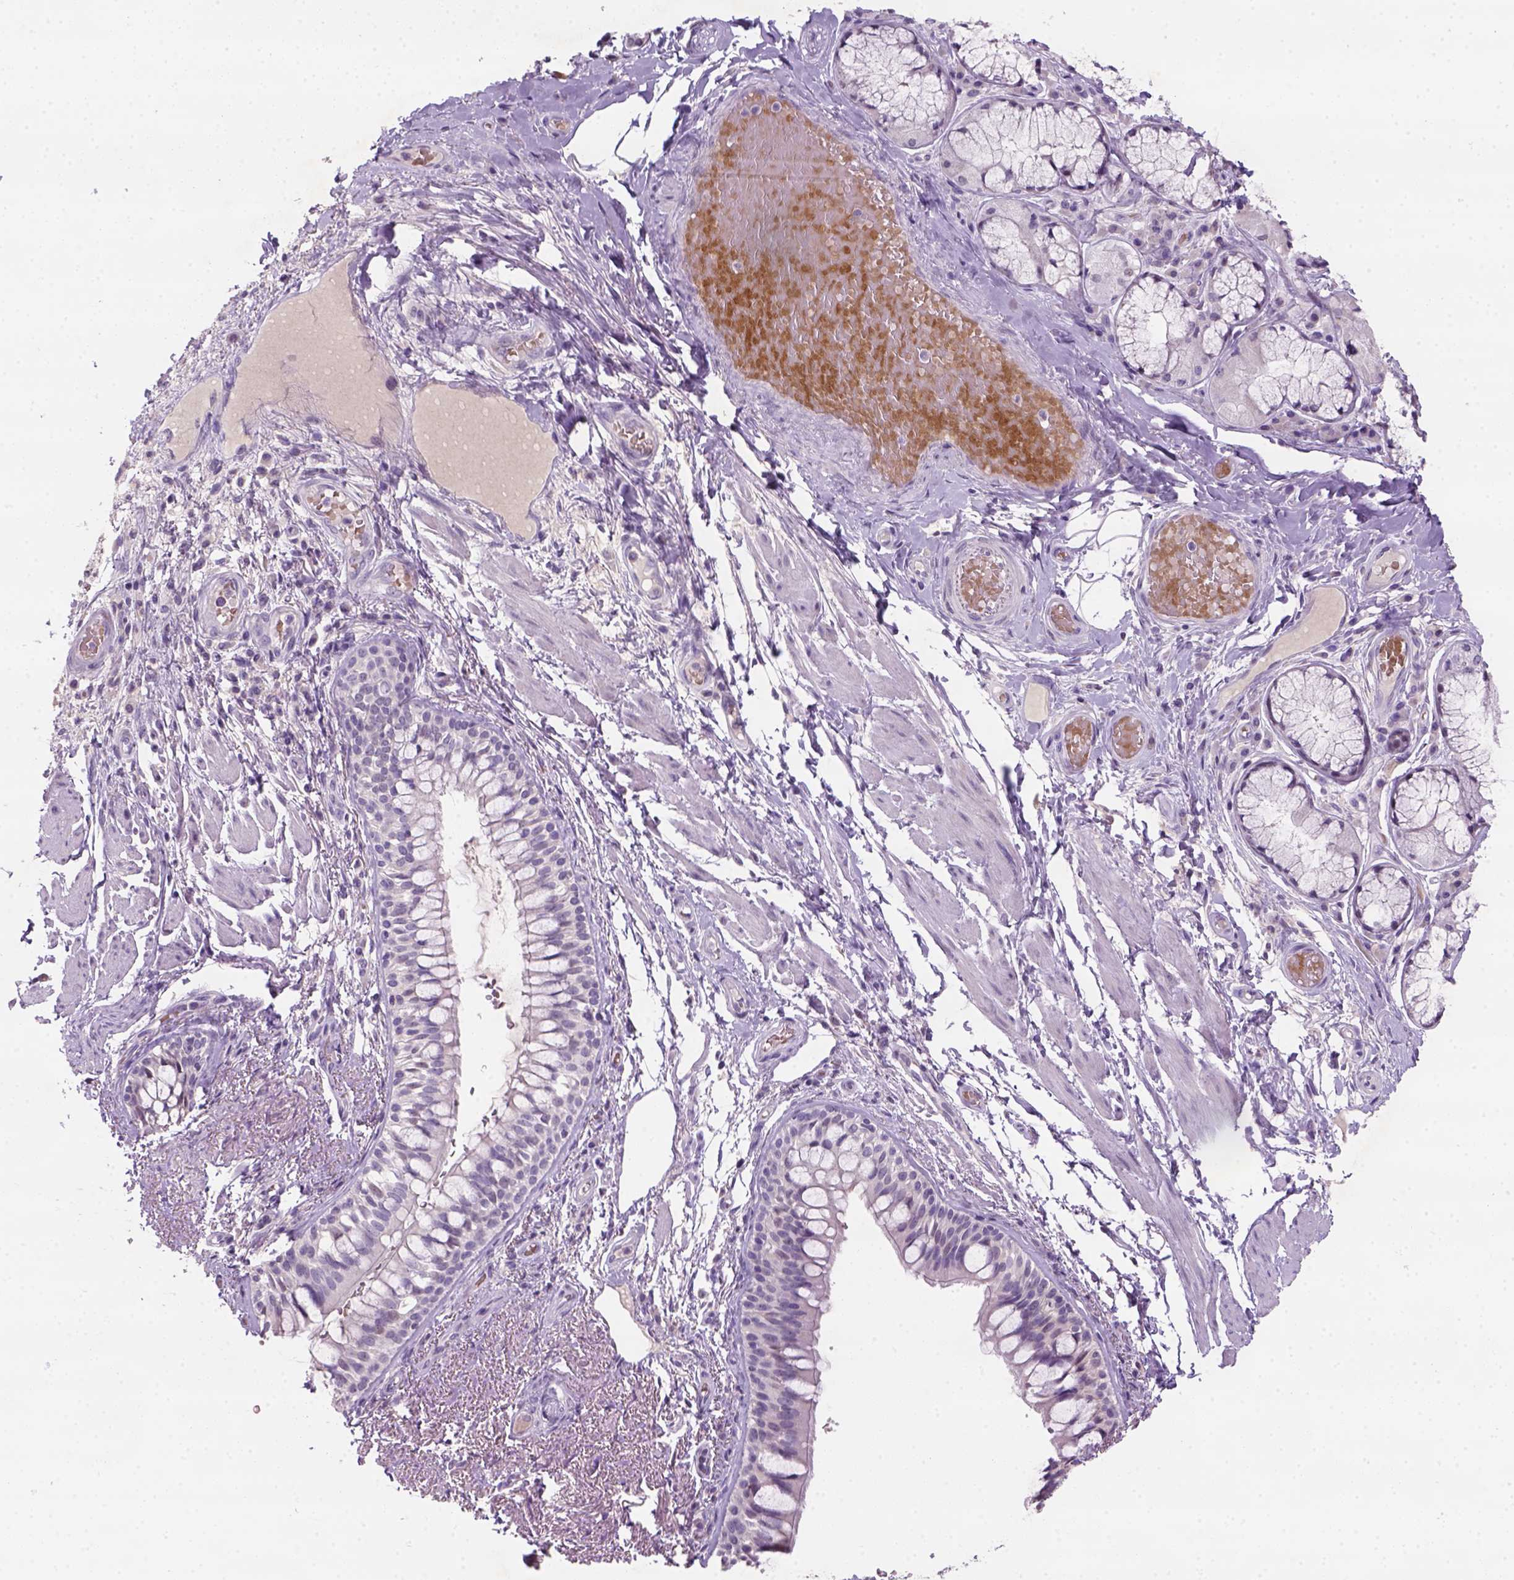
{"staining": {"intensity": "negative", "quantity": "none", "location": "none"}, "tissue": "adipose tissue", "cell_type": "Adipocytes", "image_type": "normal", "snomed": [{"axis": "morphology", "description": "Normal tissue, NOS"}, {"axis": "topography", "description": "Cartilage tissue"}, {"axis": "topography", "description": "Bronchus"}], "caption": "Adipocytes show no significant protein expression in unremarkable adipose tissue.", "gene": "ZMAT4", "patient": {"sex": "male", "age": 64}}